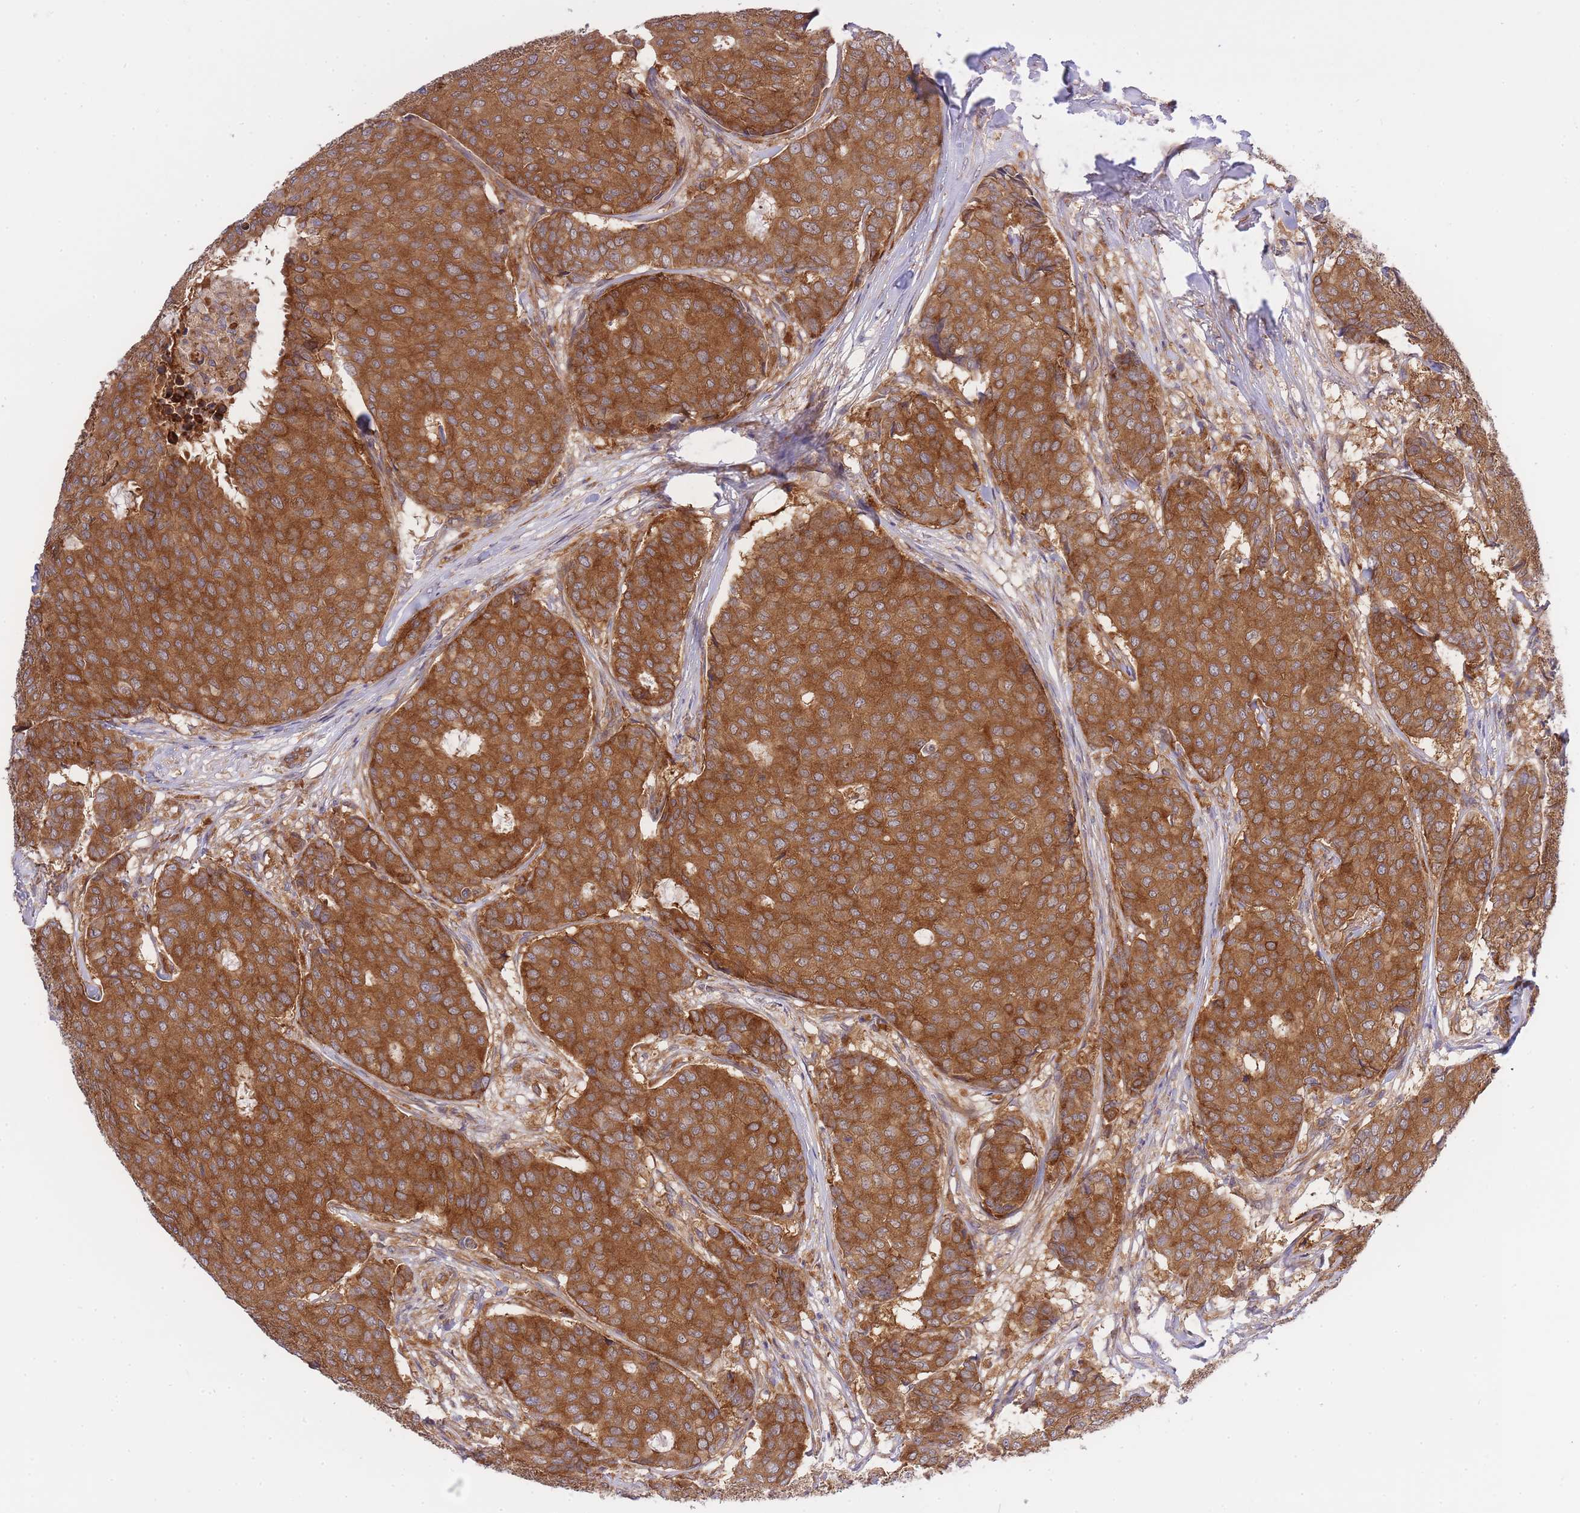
{"staining": {"intensity": "strong", "quantity": ">75%", "location": "cytoplasmic/membranous"}, "tissue": "breast cancer", "cell_type": "Tumor cells", "image_type": "cancer", "snomed": [{"axis": "morphology", "description": "Duct carcinoma"}, {"axis": "topography", "description": "Breast"}], "caption": "An immunohistochemistry (IHC) micrograph of neoplastic tissue is shown. Protein staining in brown labels strong cytoplasmic/membranous positivity in breast cancer within tumor cells.", "gene": "EIF2B2", "patient": {"sex": "female", "age": 75}}